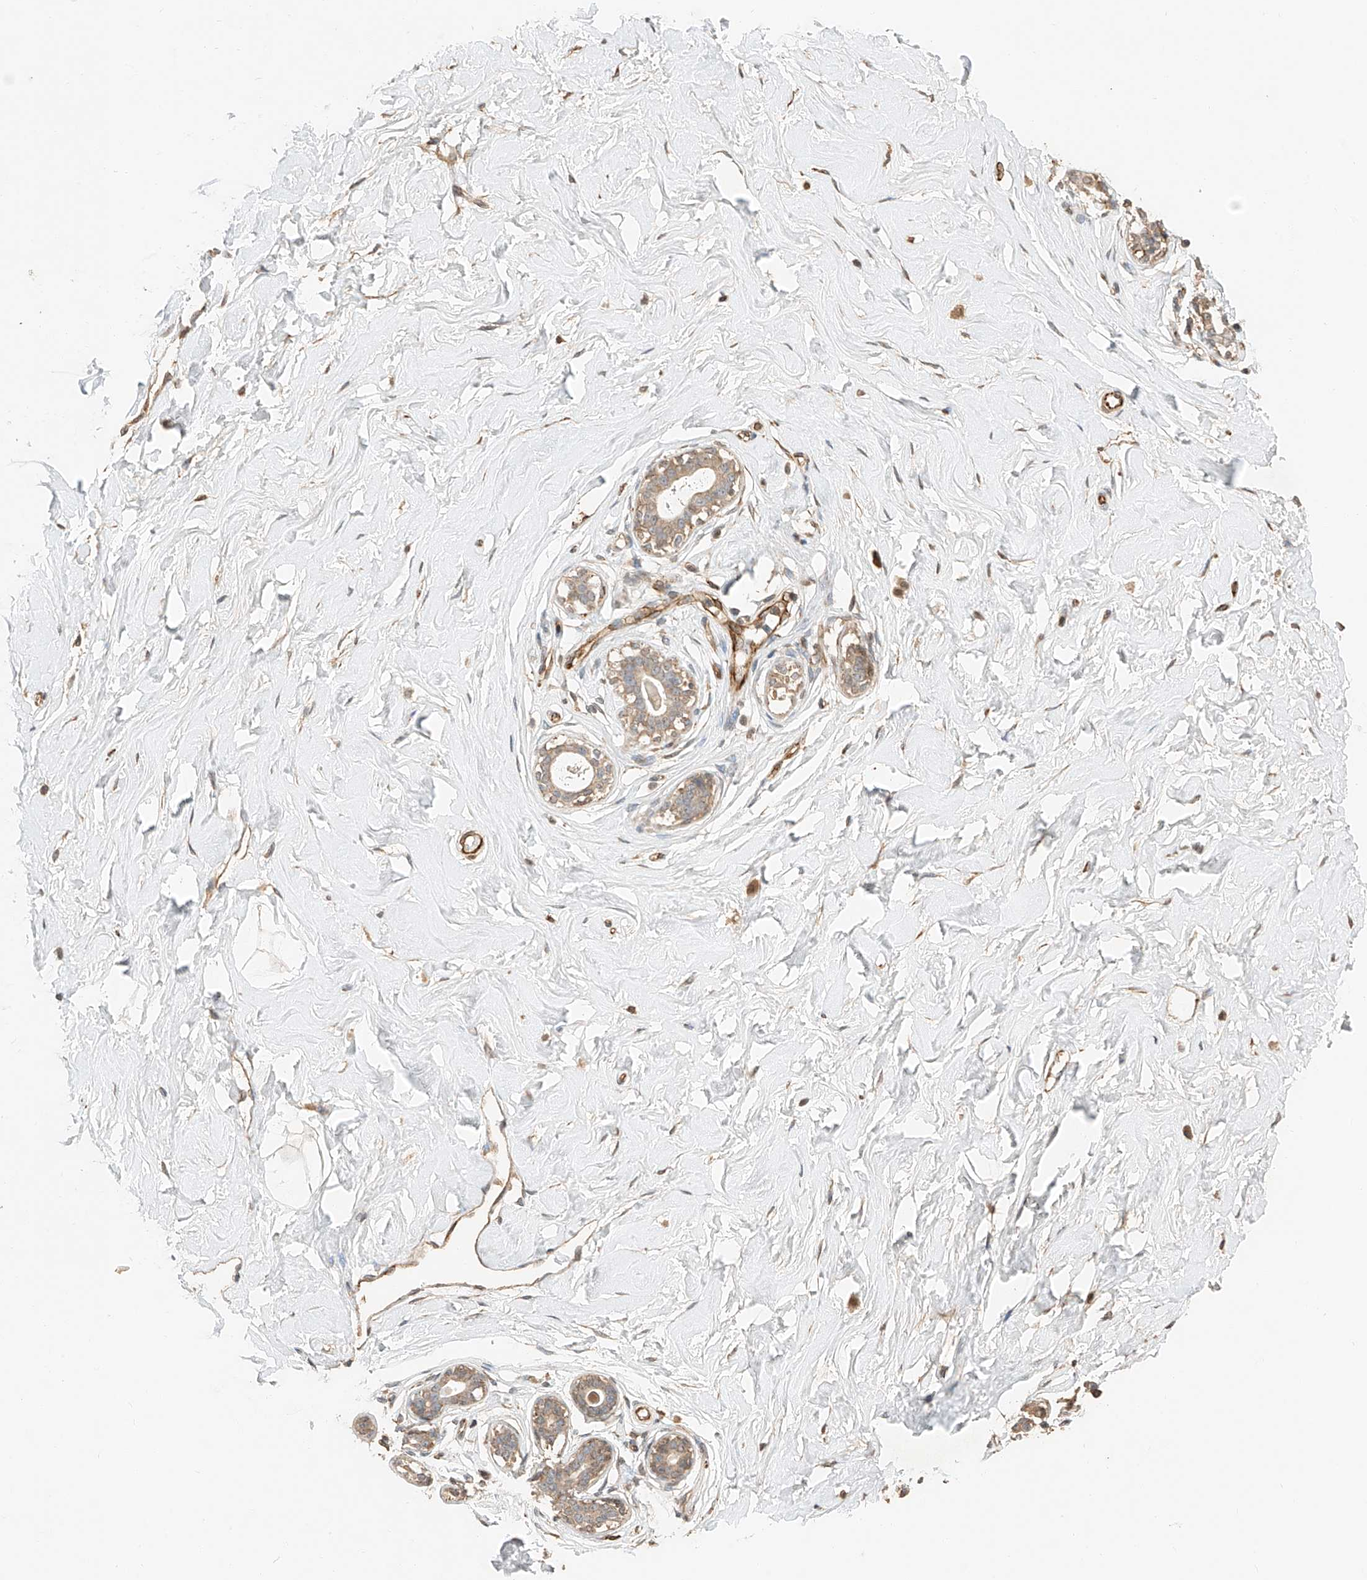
{"staining": {"intensity": "weak", "quantity": ">75%", "location": "cytoplasmic/membranous"}, "tissue": "breast", "cell_type": "Adipocytes", "image_type": "normal", "snomed": [{"axis": "morphology", "description": "Normal tissue, NOS"}, {"axis": "morphology", "description": "Adenoma, NOS"}, {"axis": "topography", "description": "Breast"}], "caption": "Protein analysis of unremarkable breast displays weak cytoplasmic/membranous positivity in approximately >75% of adipocytes. (DAB IHC, brown staining for protein, blue staining for nuclei).", "gene": "SUSD6", "patient": {"sex": "female", "age": 23}}